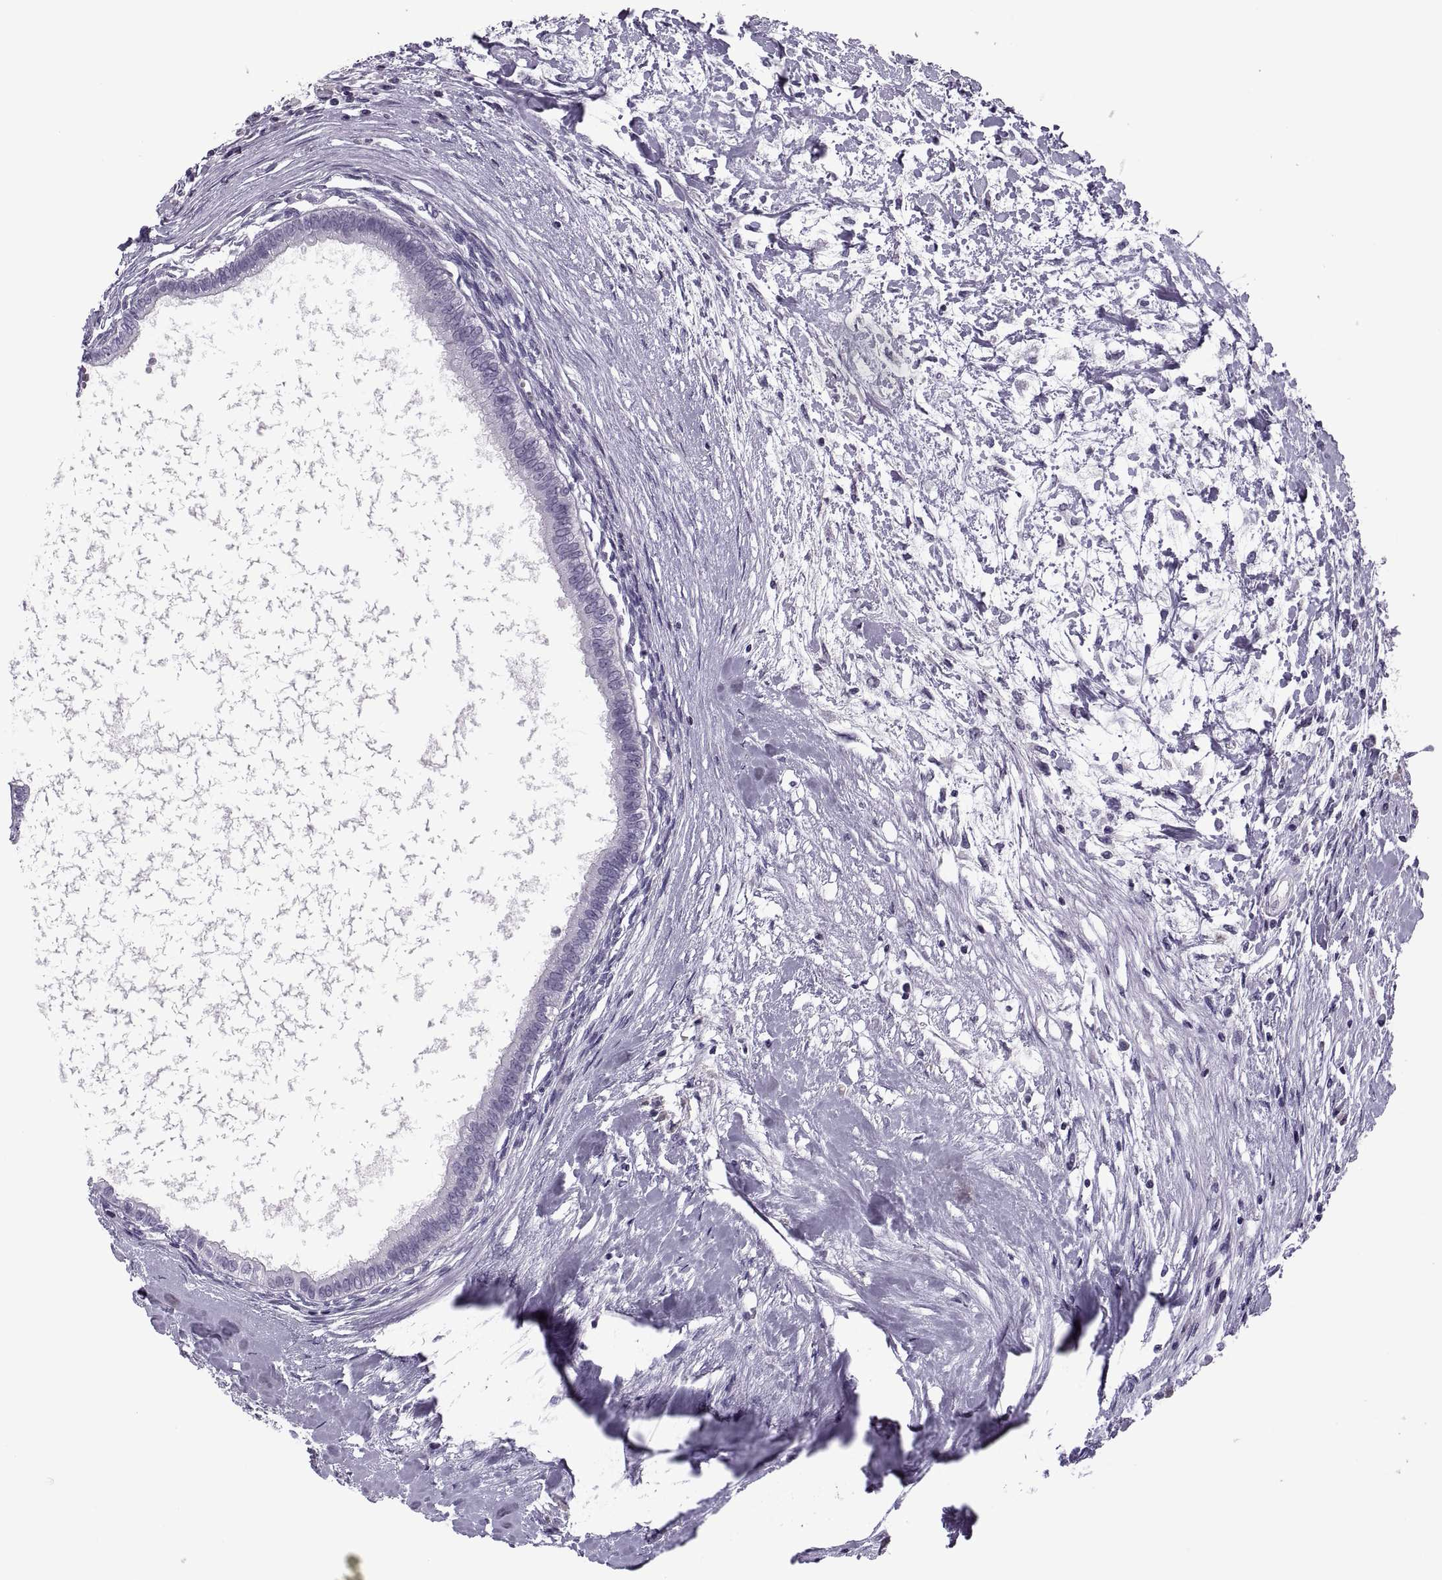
{"staining": {"intensity": "negative", "quantity": "none", "location": "none"}, "tissue": "testis cancer", "cell_type": "Tumor cells", "image_type": "cancer", "snomed": [{"axis": "morphology", "description": "Carcinoma, Embryonal, NOS"}, {"axis": "topography", "description": "Testis"}], "caption": "Tumor cells are negative for brown protein staining in testis embryonal carcinoma. The staining is performed using DAB brown chromogen with nuclei counter-stained in using hematoxylin.", "gene": "SYNGR4", "patient": {"sex": "male", "age": 37}}